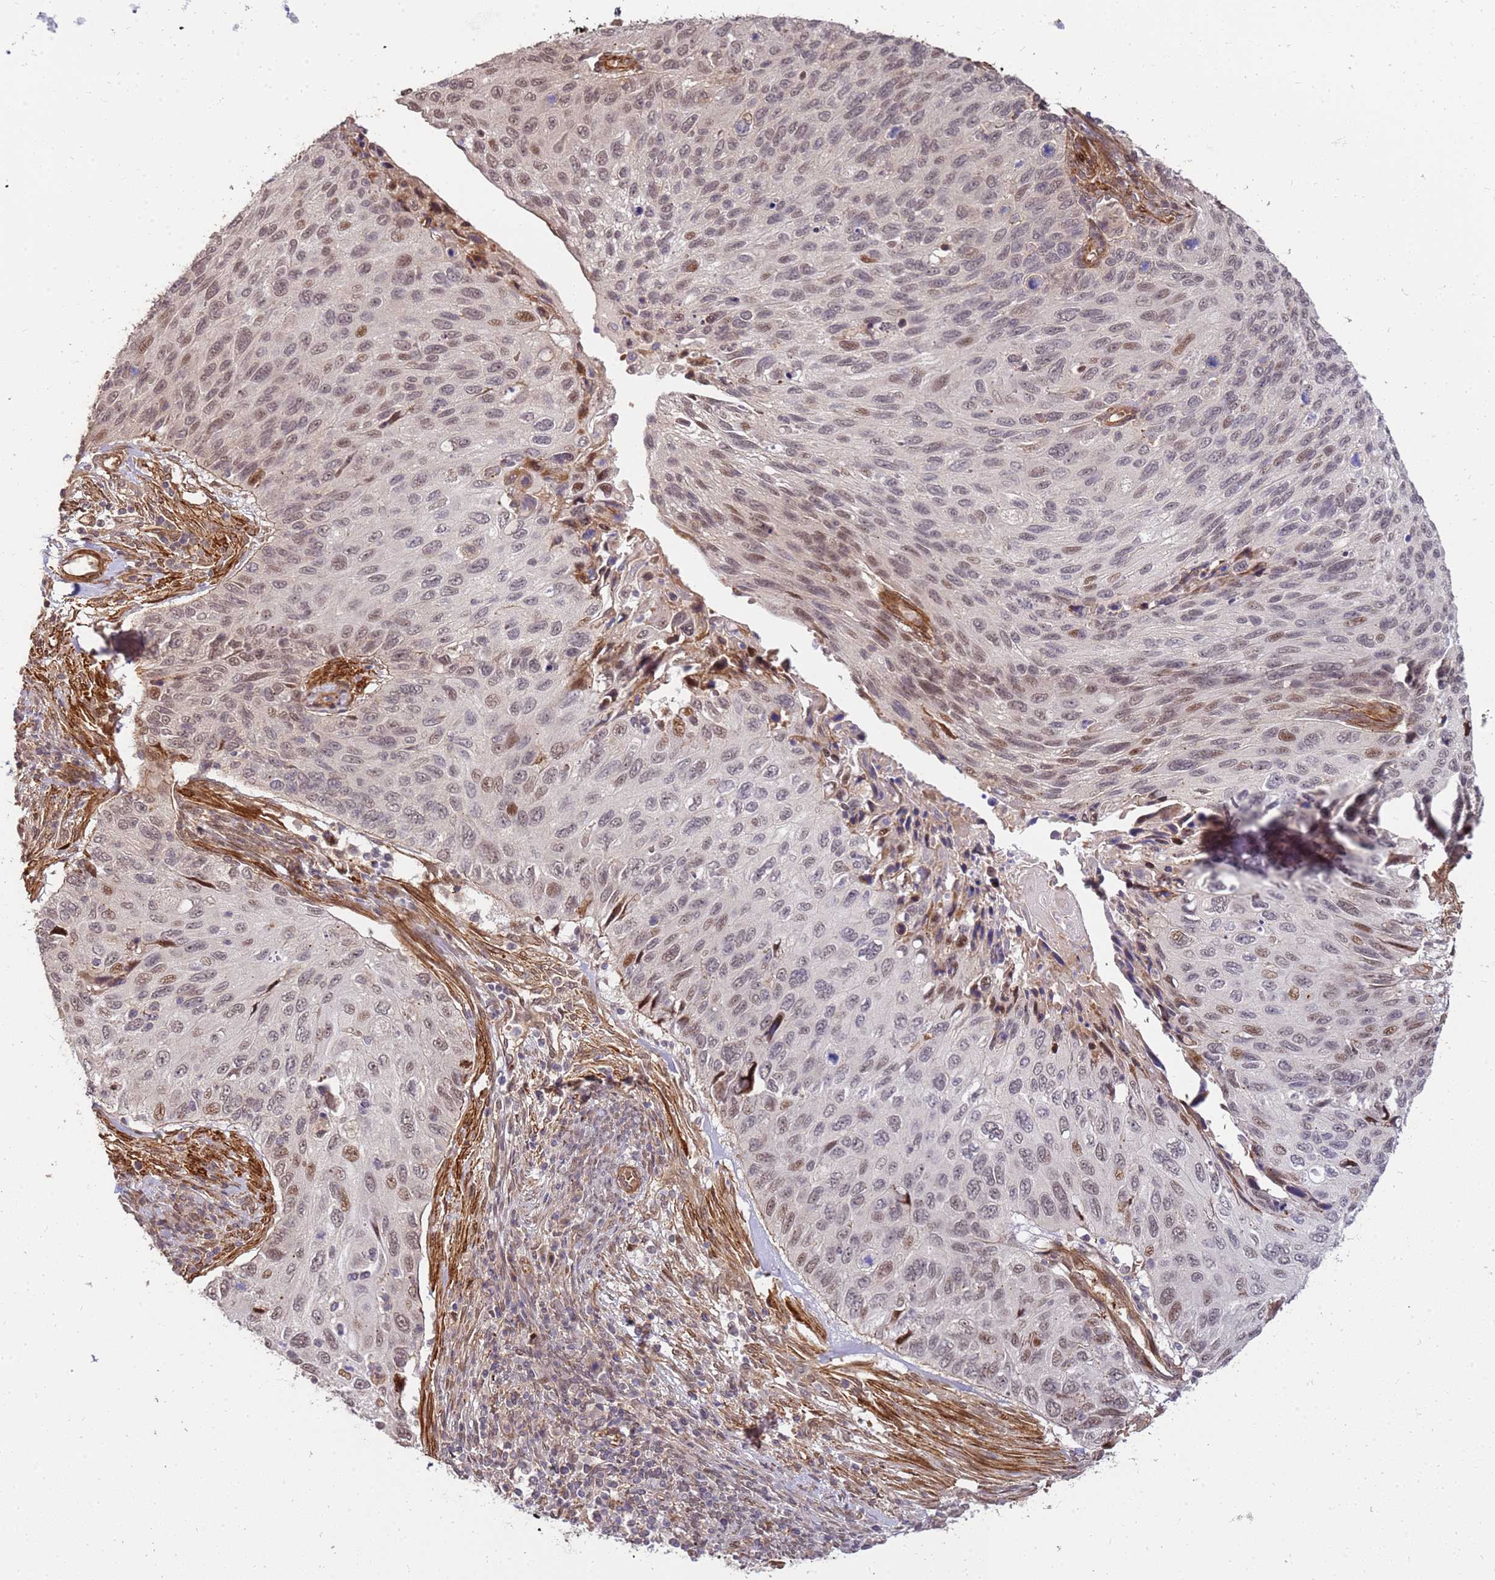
{"staining": {"intensity": "moderate", "quantity": "<25%", "location": "nuclear"}, "tissue": "cervical cancer", "cell_type": "Tumor cells", "image_type": "cancer", "snomed": [{"axis": "morphology", "description": "Squamous cell carcinoma, NOS"}, {"axis": "topography", "description": "Cervix"}], "caption": "Cervical cancer (squamous cell carcinoma) was stained to show a protein in brown. There is low levels of moderate nuclear positivity in approximately <25% of tumor cells.", "gene": "ST18", "patient": {"sex": "female", "age": 70}}